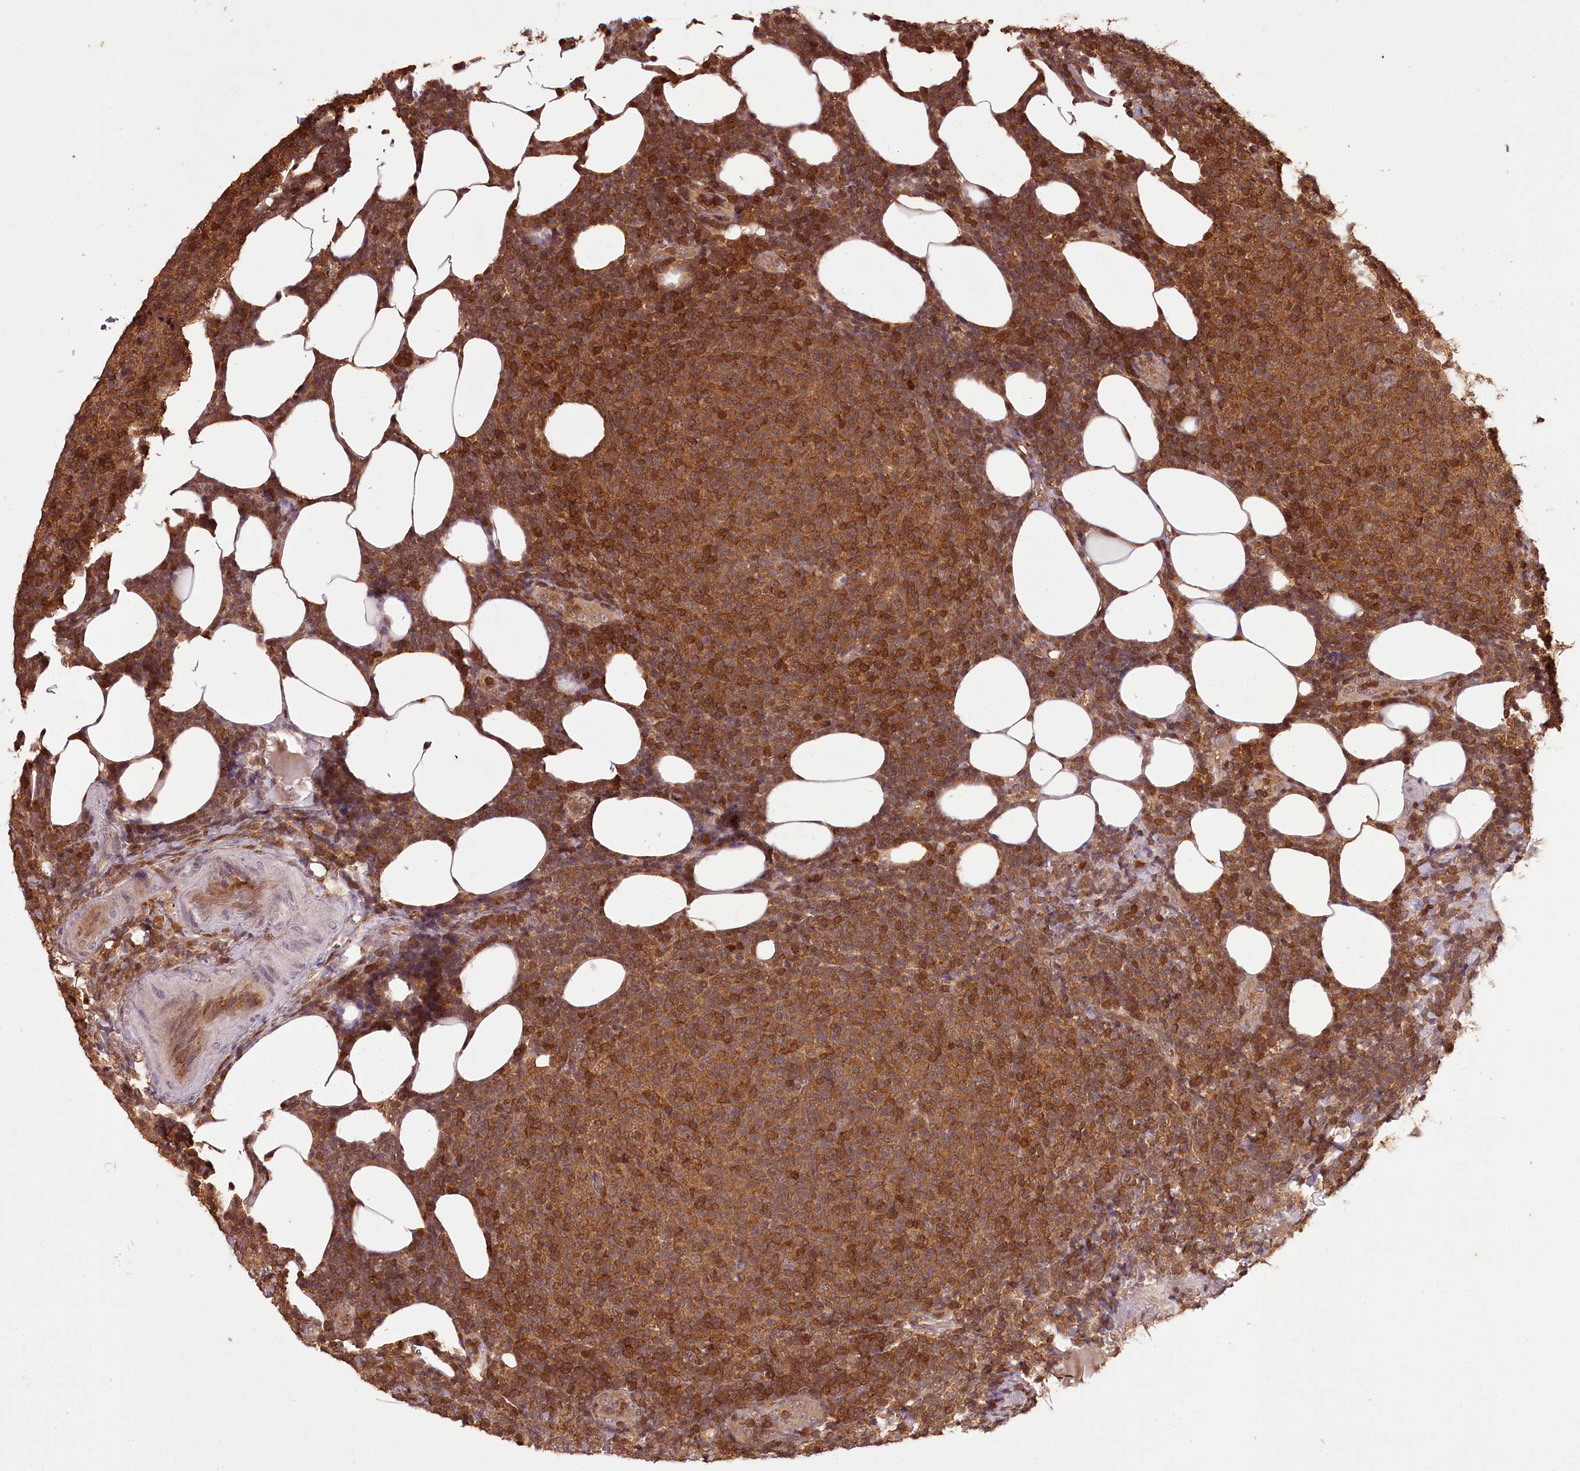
{"staining": {"intensity": "moderate", "quantity": ">75%", "location": "cytoplasmic/membranous"}, "tissue": "lymphoma", "cell_type": "Tumor cells", "image_type": "cancer", "snomed": [{"axis": "morphology", "description": "Malignant lymphoma, non-Hodgkin's type, Low grade"}, {"axis": "topography", "description": "Lymph node"}], "caption": "Immunohistochemistry histopathology image of neoplastic tissue: human lymphoma stained using immunohistochemistry (IHC) reveals medium levels of moderate protein expression localized specifically in the cytoplasmic/membranous of tumor cells, appearing as a cytoplasmic/membranous brown color.", "gene": "NPRL2", "patient": {"sex": "male", "age": 66}}